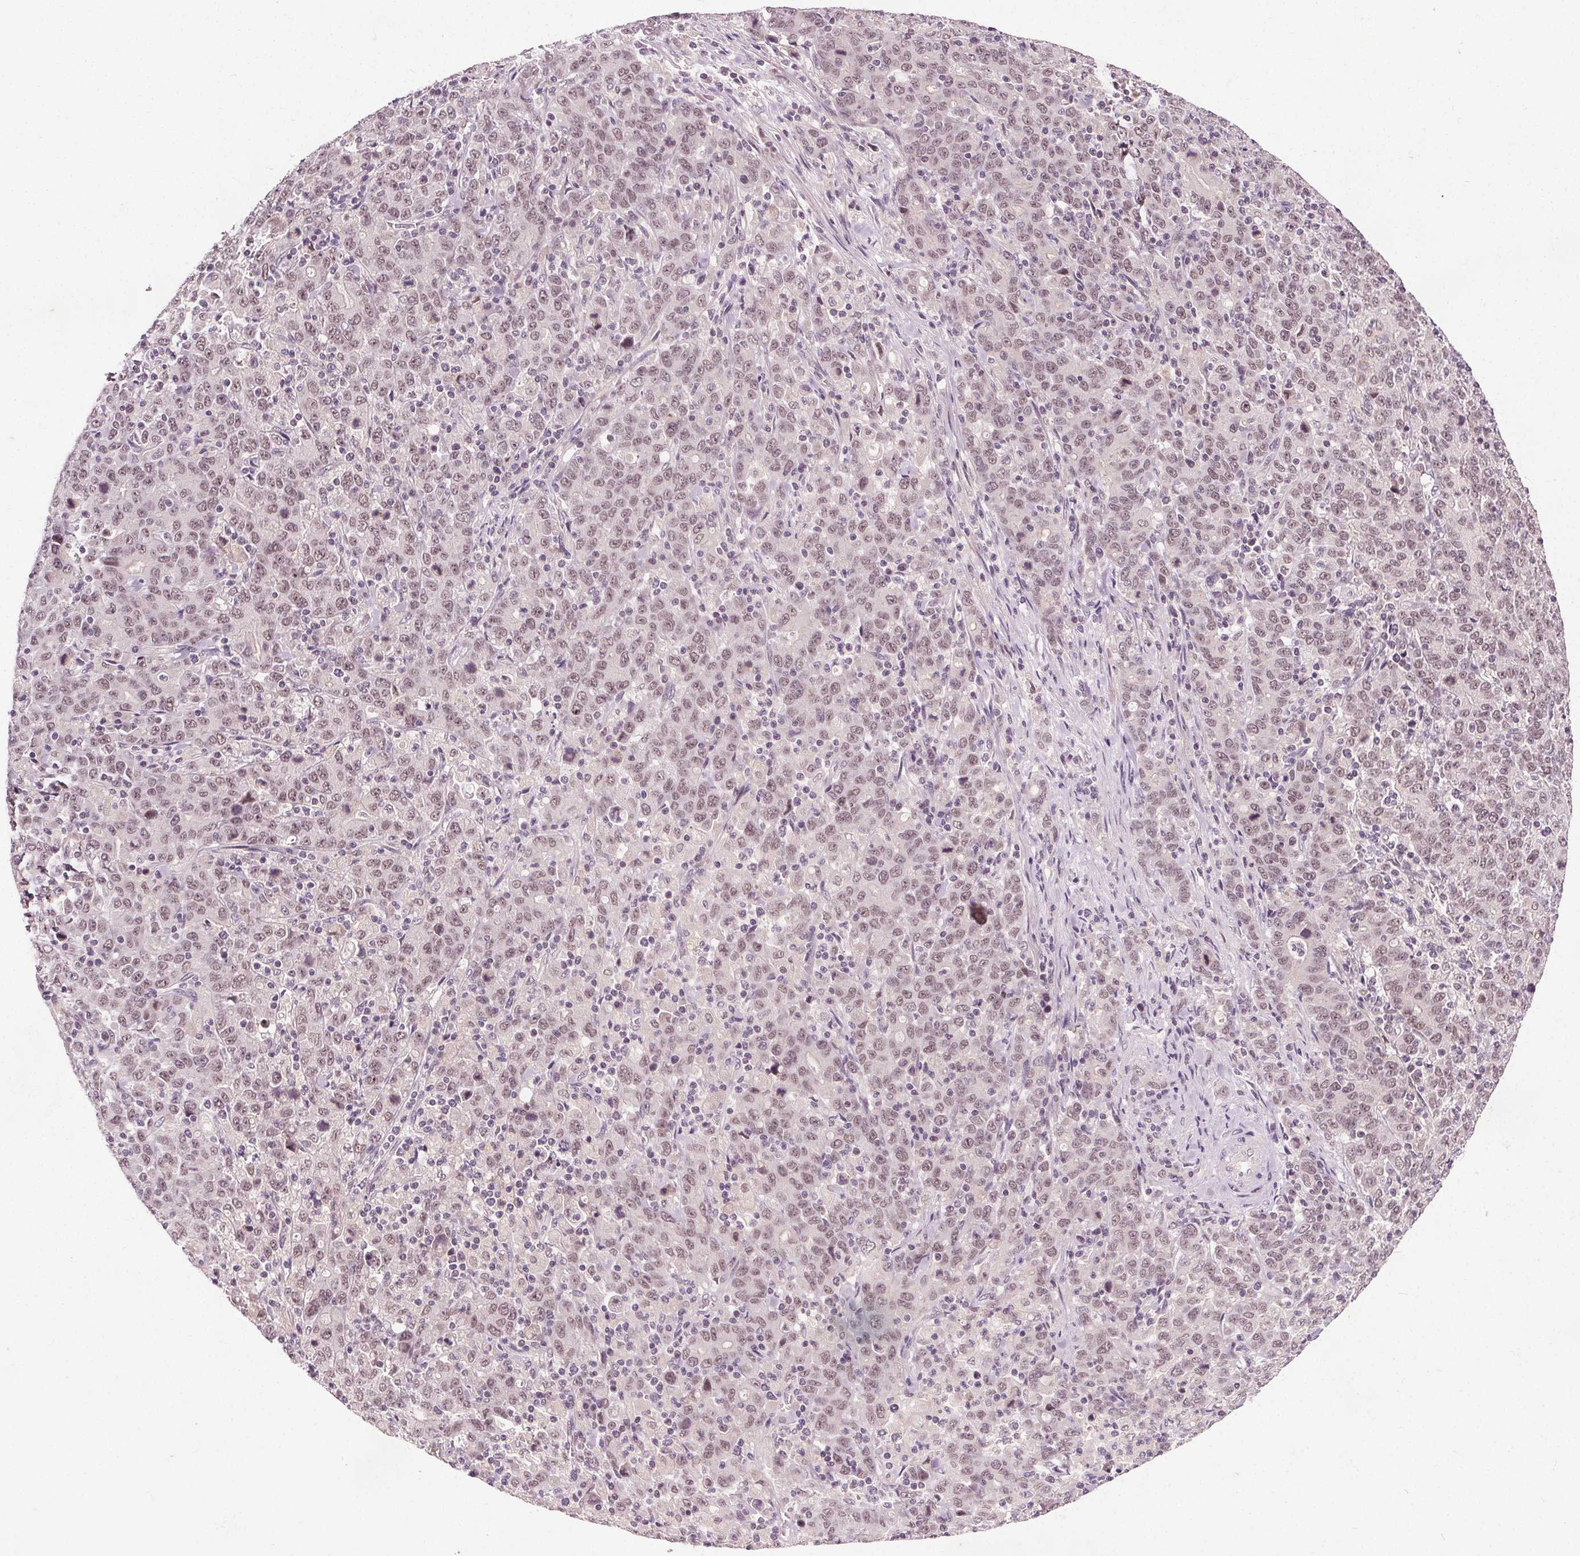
{"staining": {"intensity": "moderate", "quantity": ">75%", "location": "nuclear"}, "tissue": "stomach cancer", "cell_type": "Tumor cells", "image_type": "cancer", "snomed": [{"axis": "morphology", "description": "Adenocarcinoma, NOS"}, {"axis": "topography", "description": "Stomach, upper"}], "caption": "Adenocarcinoma (stomach) was stained to show a protein in brown. There is medium levels of moderate nuclear positivity in approximately >75% of tumor cells. (Brightfield microscopy of DAB IHC at high magnification).", "gene": "MED6", "patient": {"sex": "male", "age": 69}}